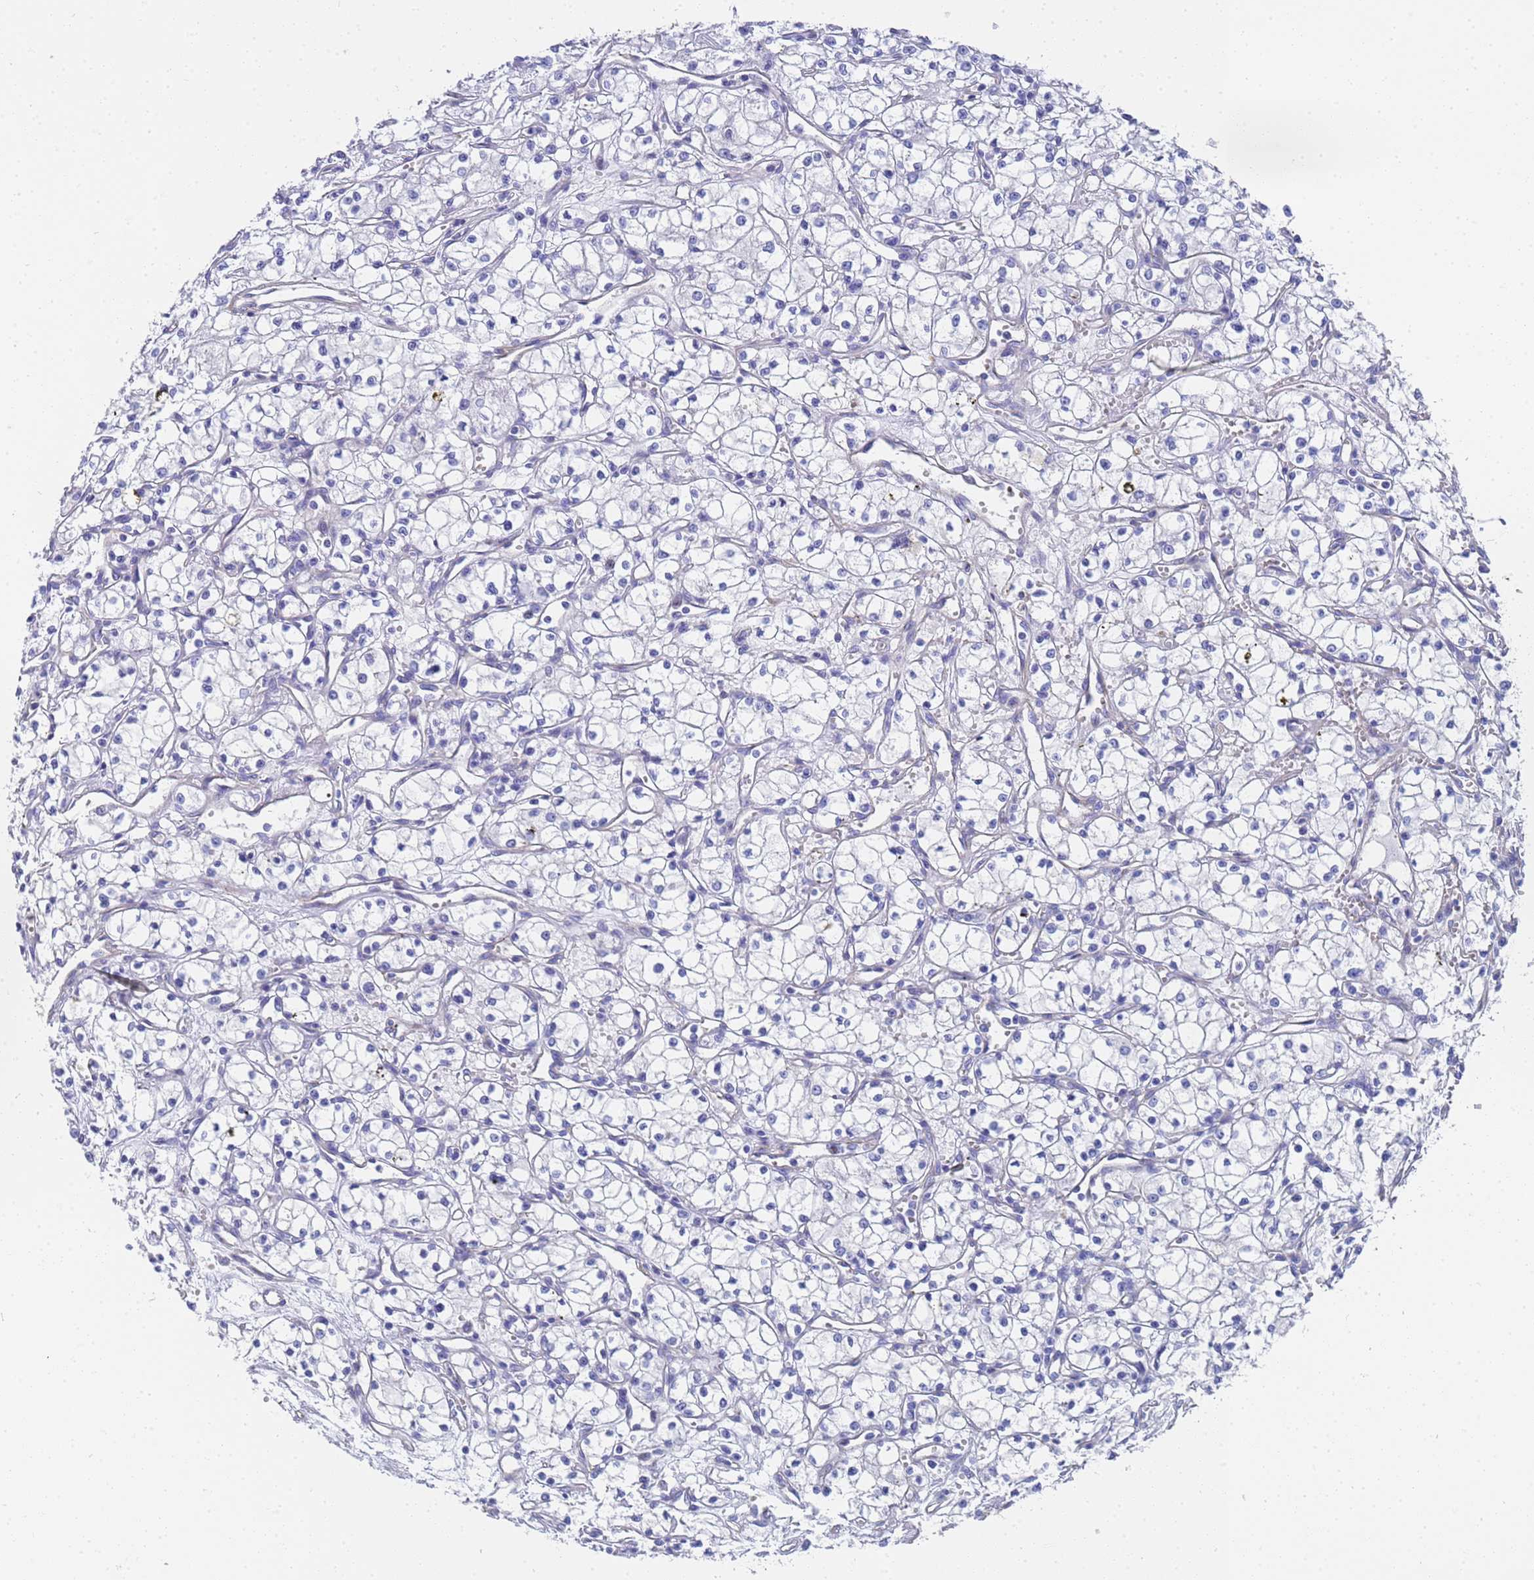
{"staining": {"intensity": "negative", "quantity": "none", "location": "none"}, "tissue": "renal cancer", "cell_type": "Tumor cells", "image_type": "cancer", "snomed": [{"axis": "morphology", "description": "Adenocarcinoma, NOS"}, {"axis": "topography", "description": "Kidney"}], "caption": "This is an IHC histopathology image of human renal cancer. There is no expression in tumor cells.", "gene": "TUBB1", "patient": {"sex": "male", "age": 59}}